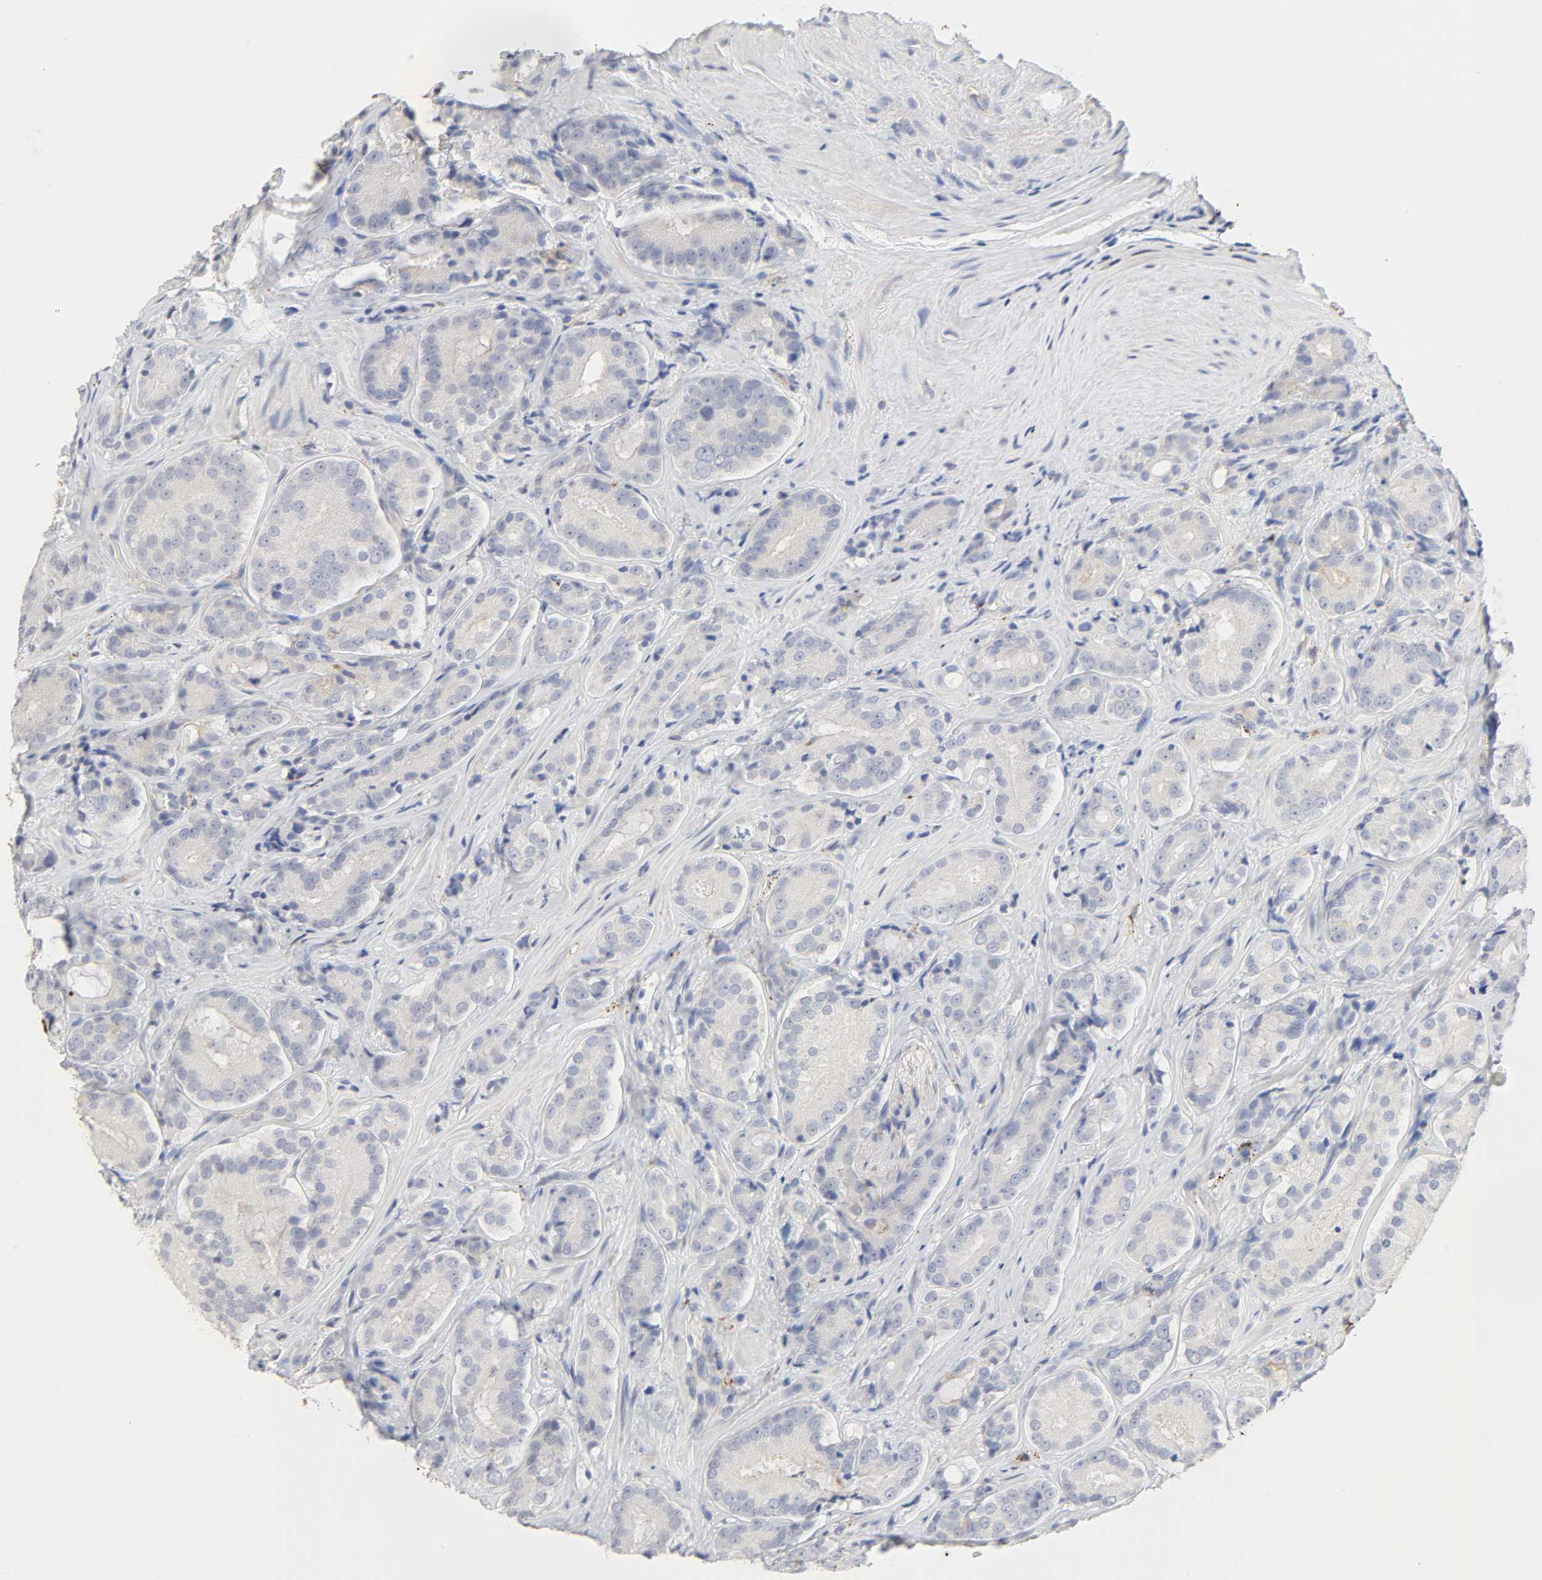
{"staining": {"intensity": "strong", "quantity": ">75%", "location": "cytoplasmic/membranous"}, "tissue": "prostate cancer", "cell_type": "Tumor cells", "image_type": "cancer", "snomed": [{"axis": "morphology", "description": "Adenocarcinoma, High grade"}, {"axis": "topography", "description": "Prostate"}], "caption": "A photomicrograph of human prostate cancer (high-grade adenocarcinoma) stained for a protein demonstrates strong cytoplasmic/membranous brown staining in tumor cells.", "gene": "MAGEB17", "patient": {"sex": "male", "age": 70}}